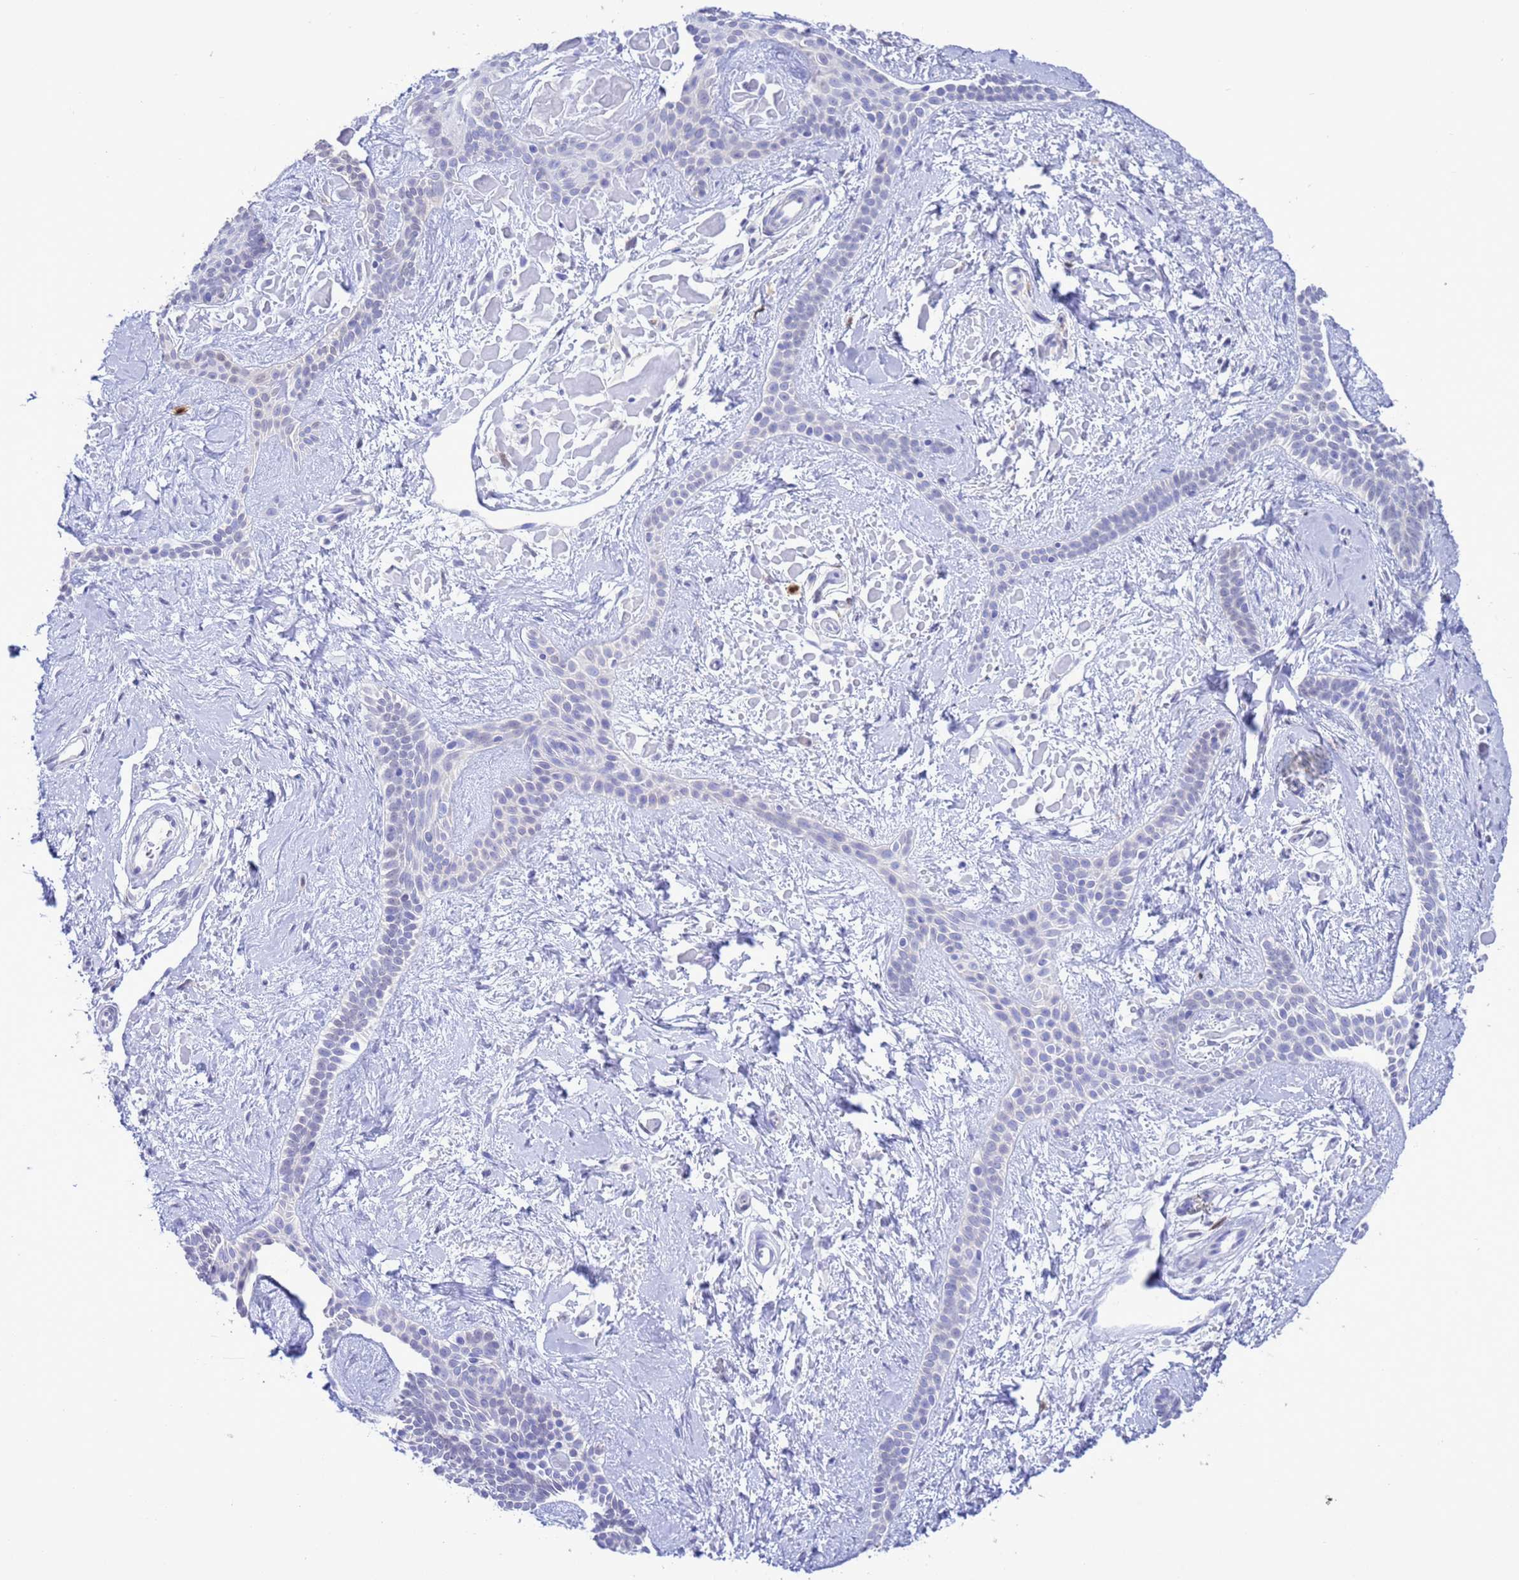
{"staining": {"intensity": "negative", "quantity": "none", "location": "none"}, "tissue": "skin cancer", "cell_type": "Tumor cells", "image_type": "cancer", "snomed": [{"axis": "morphology", "description": "Basal cell carcinoma"}, {"axis": "topography", "description": "Skin"}], "caption": "IHC photomicrograph of human basal cell carcinoma (skin) stained for a protein (brown), which reveals no staining in tumor cells.", "gene": "GSTM1", "patient": {"sex": "male", "age": 78}}